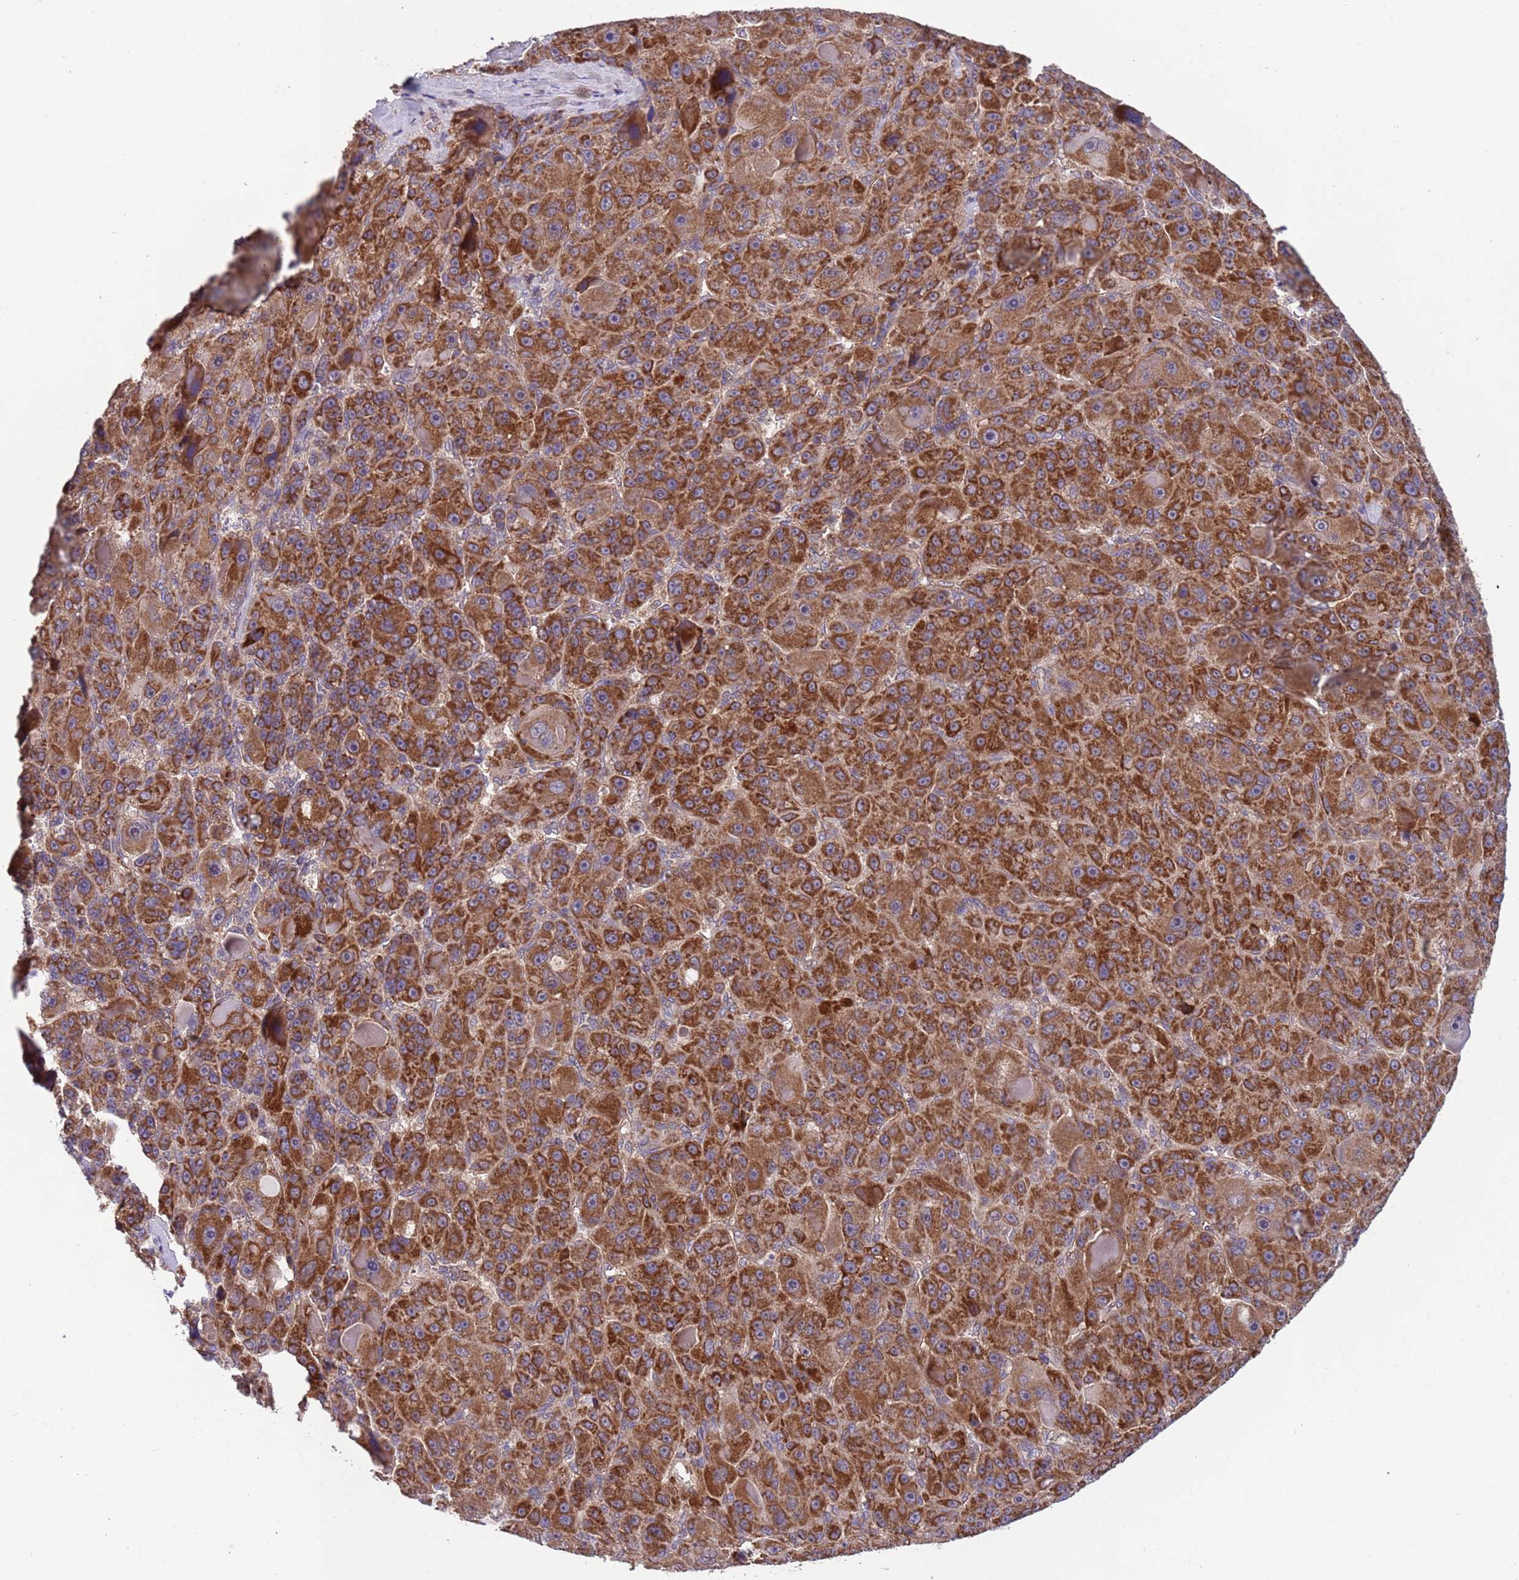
{"staining": {"intensity": "strong", "quantity": ">75%", "location": "cytoplasmic/membranous"}, "tissue": "liver cancer", "cell_type": "Tumor cells", "image_type": "cancer", "snomed": [{"axis": "morphology", "description": "Carcinoma, Hepatocellular, NOS"}, {"axis": "topography", "description": "Liver"}], "caption": "Liver cancer stained for a protein (brown) shows strong cytoplasmic/membranous positive staining in approximately >75% of tumor cells.", "gene": "ACAD8", "patient": {"sex": "male", "age": 76}}